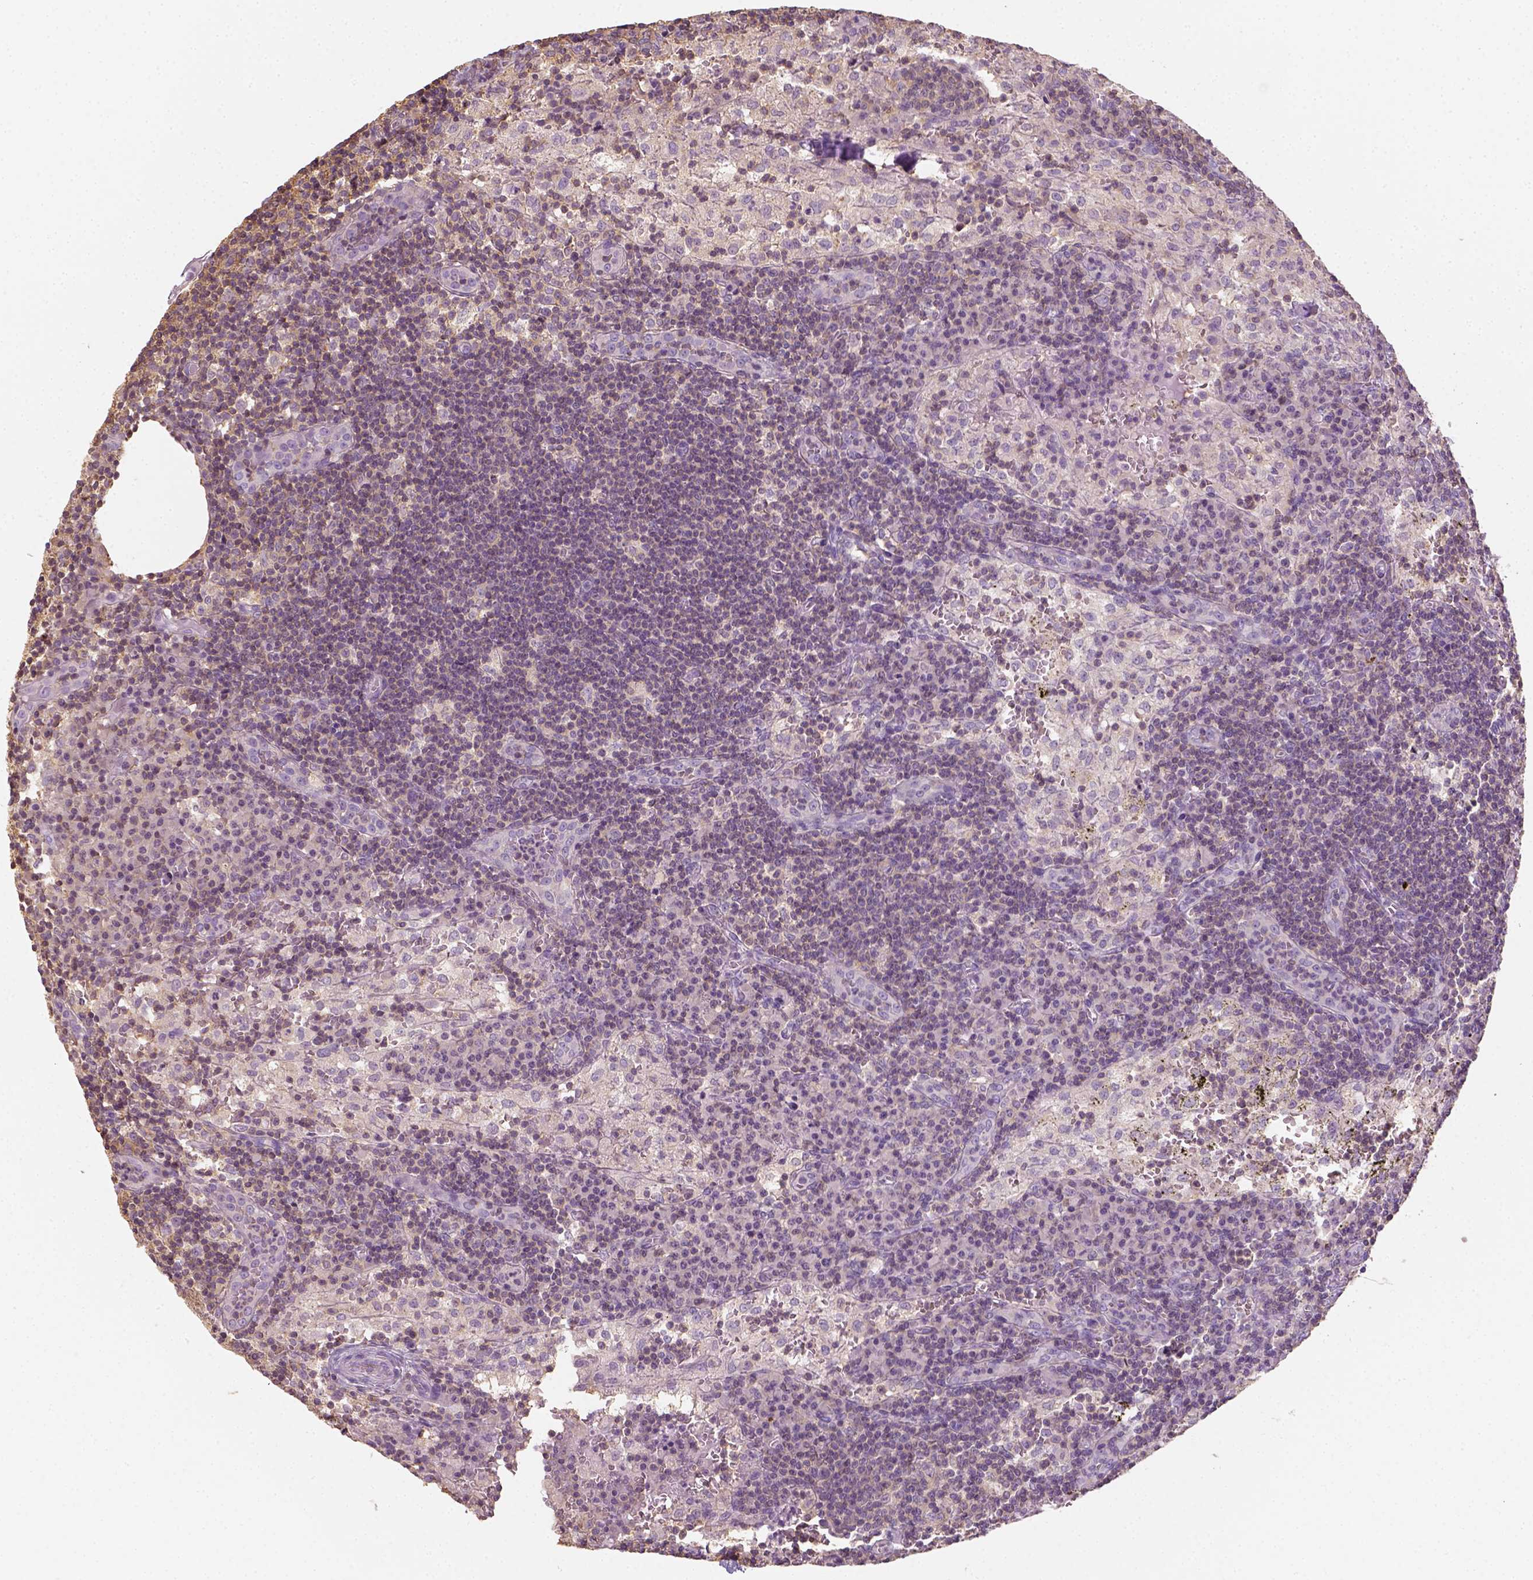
{"staining": {"intensity": "negative", "quantity": "none", "location": "none"}, "tissue": "lymph node", "cell_type": "Germinal center cells", "image_type": "normal", "snomed": [{"axis": "morphology", "description": "Normal tissue, NOS"}, {"axis": "topography", "description": "Lymph node"}], "caption": "Immunohistochemistry (IHC) of unremarkable human lymph node reveals no staining in germinal center cells. (DAB immunohistochemistry (IHC) visualized using brightfield microscopy, high magnification).", "gene": "EPHB1", "patient": {"sex": "male", "age": 62}}